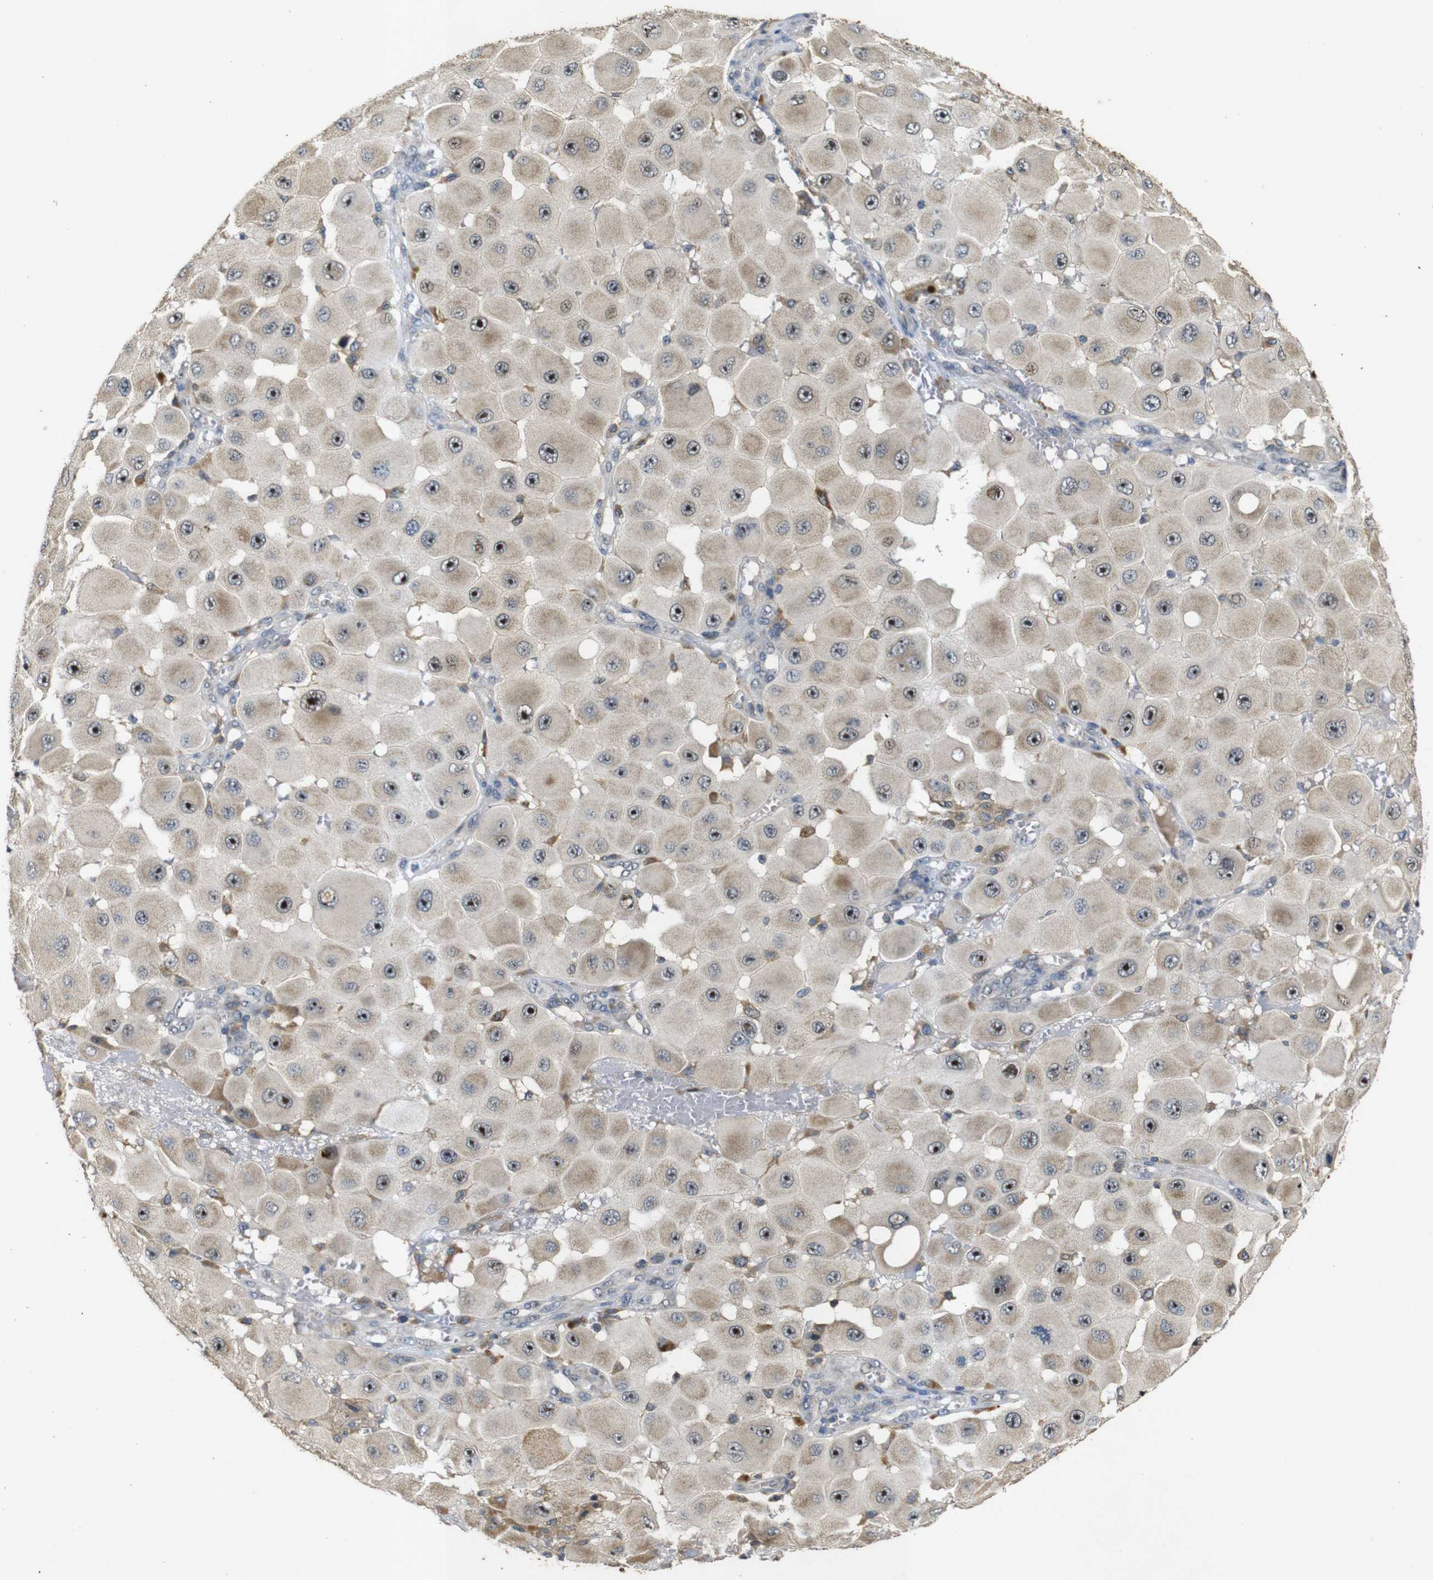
{"staining": {"intensity": "moderate", "quantity": ">75%", "location": "cytoplasmic/membranous,nuclear"}, "tissue": "melanoma", "cell_type": "Tumor cells", "image_type": "cancer", "snomed": [{"axis": "morphology", "description": "Malignant melanoma, NOS"}, {"axis": "topography", "description": "Skin"}], "caption": "Malignant melanoma stained with IHC exhibits moderate cytoplasmic/membranous and nuclear staining in approximately >75% of tumor cells.", "gene": "MAGI2", "patient": {"sex": "female", "age": 81}}